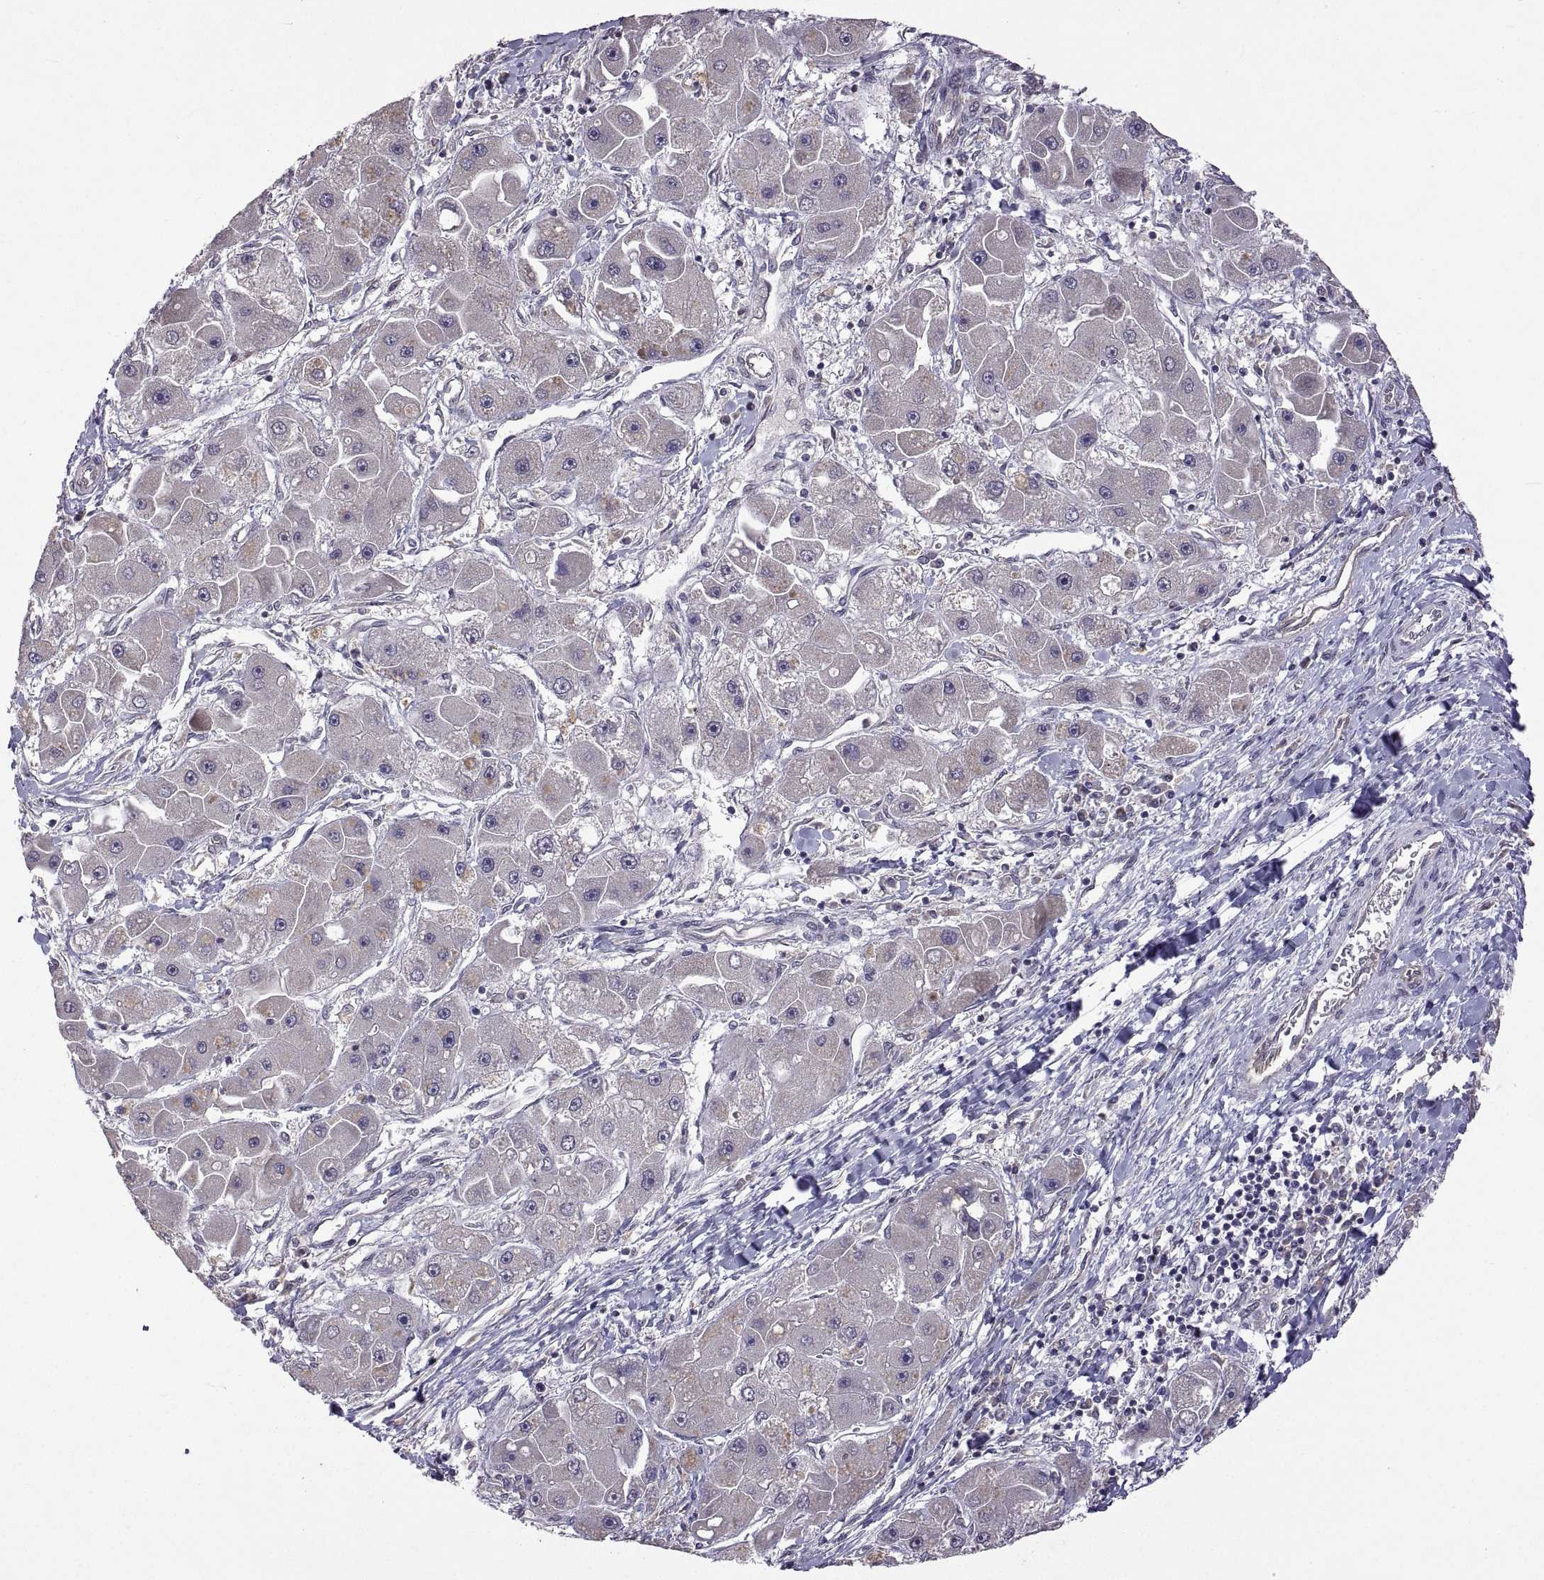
{"staining": {"intensity": "moderate", "quantity": "<25%", "location": "cytoplasmic/membranous"}, "tissue": "liver cancer", "cell_type": "Tumor cells", "image_type": "cancer", "snomed": [{"axis": "morphology", "description": "Carcinoma, Hepatocellular, NOS"}, {"axis": "topography", "description": "Liver"}], "caption": "Immunohistochemistry image of neoplastic tissue: hepatocellular carcinoma (liver) stained using immunohistochemistry reveals low levels of moderate protein expression localized specifically in the cytoplasmic/membranous of tumor cells, appearing as a cytoplasmic/membranous brown color.", "gene": "LAMA1", "patient": {"sex": "male", "age": 24}}